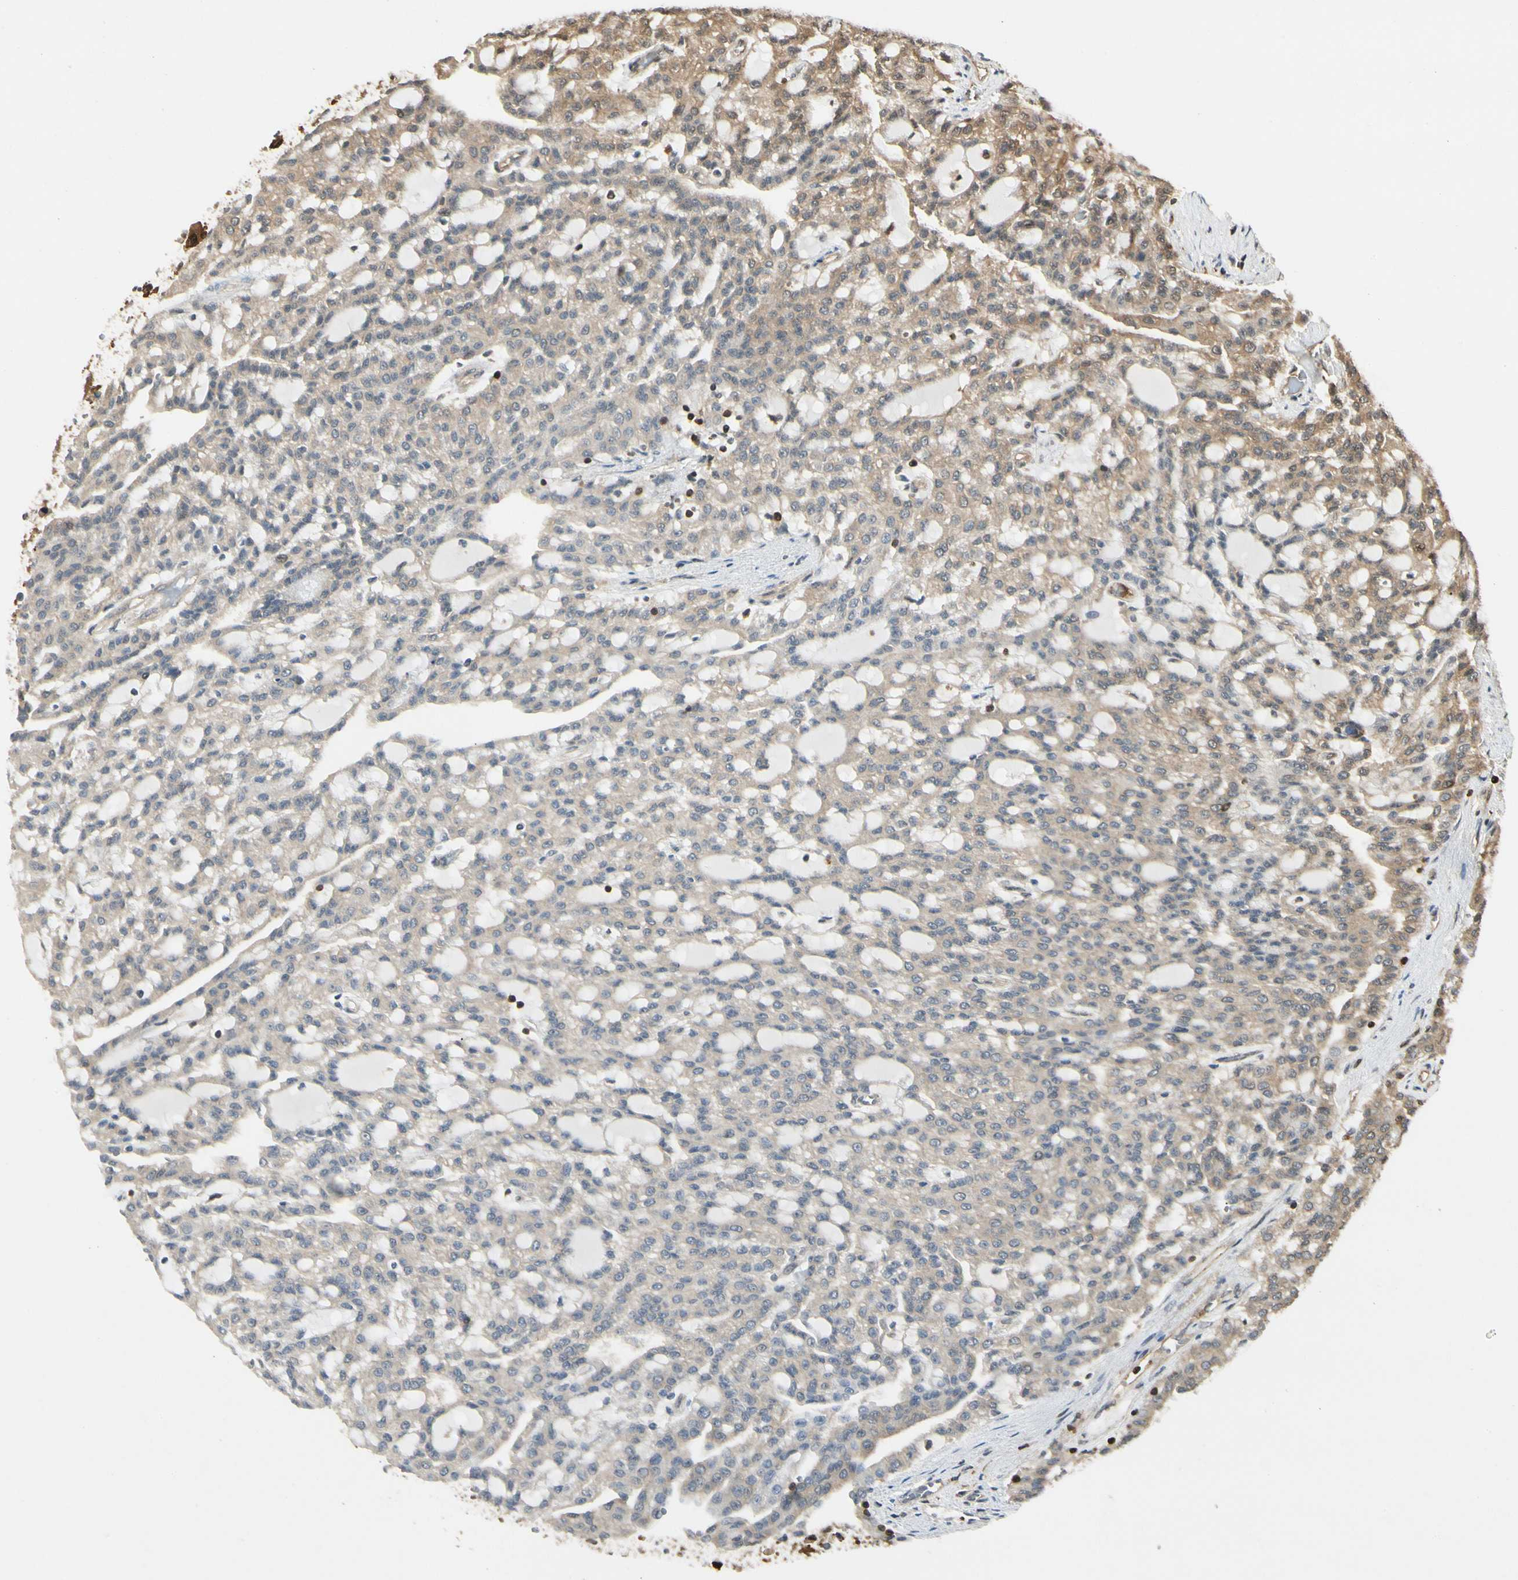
{"staining": {"intensity": "moderate", "quantity": "25%-75%", "location": "cytoplasmic/membranous"}, "tissue": "renal cancer", "cell_type": "Tumor cells", "image_type": "cancer", "snomed": [{"axis": "morphology", "description": "Adenocarcinoma, NOS"}, {"axis": "topography", "description": "Kidney"}], "caption": "Immunohistochemistry image of neoplastic tissue: human renal cancer (adenocarcinoma) stained using immunohistochemistry exhibits medium levels of moderate protein expression localized specifically in the cytoplasmic/membranous of tumor cells, appearing as a cytoplasmic/membranous brown color.", "gene": "YWHAQ", "patient": {"sex": "male", "age": 63}}